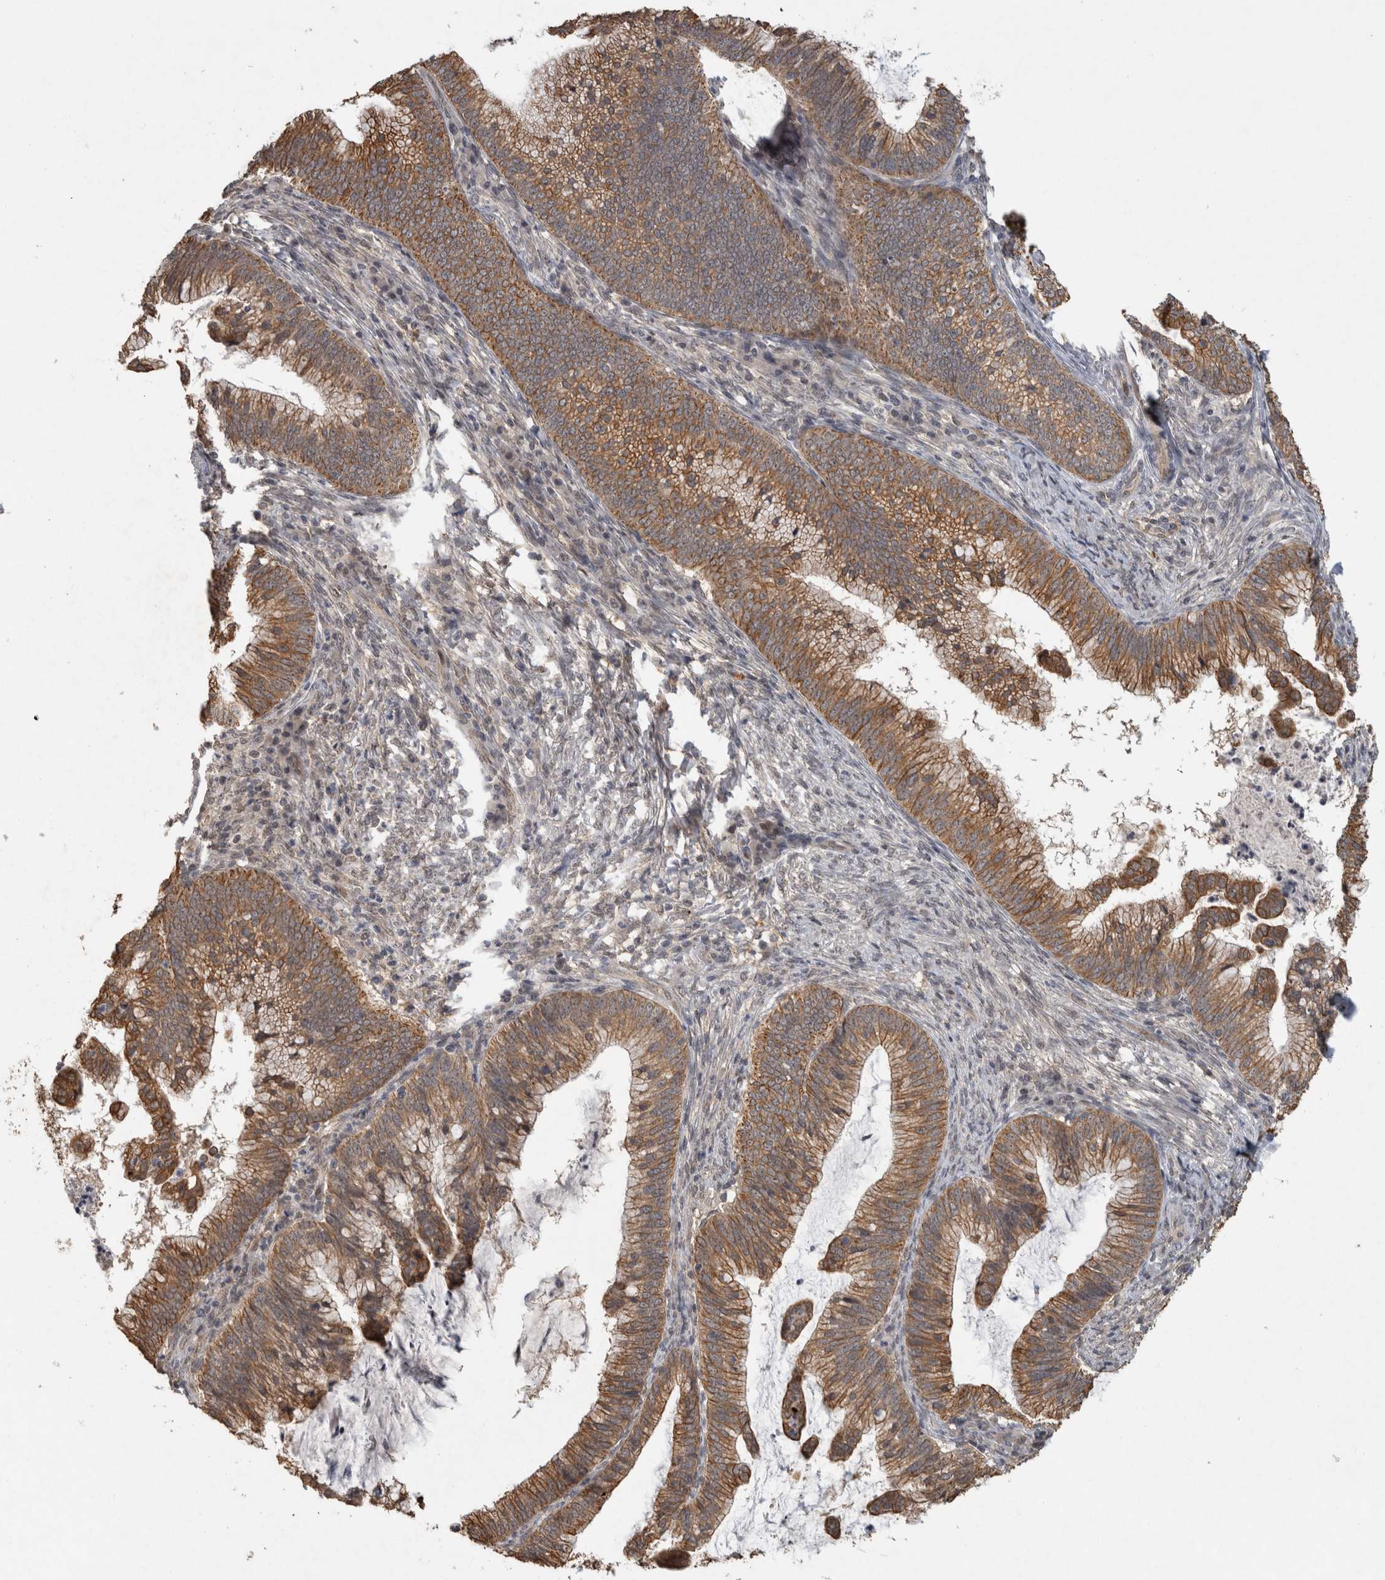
{"staining": {"intensity": "moderate", "quantity": ">75%", "location": "cytoplasmic/membranous"}, "tissue": "cervical cancer", "cell_type": "Tumor cells", "image_type": "cancer", "snomed": [{"axis": "morphology", "description": "Adenocarcinoma, NOS"}, {"axis": "topography", "description": "Cervix"}], "caption": "Moderate cytoplasmic/membranous protein staining is identified in approximately >75% of tumor cells in cervical cancer (adenocarcinoma). The protein of interest is shown in brown color, while the nuclei are stained blue.", "gene": "RHPN1", "patient": {"sex": "female", "age": 36}}